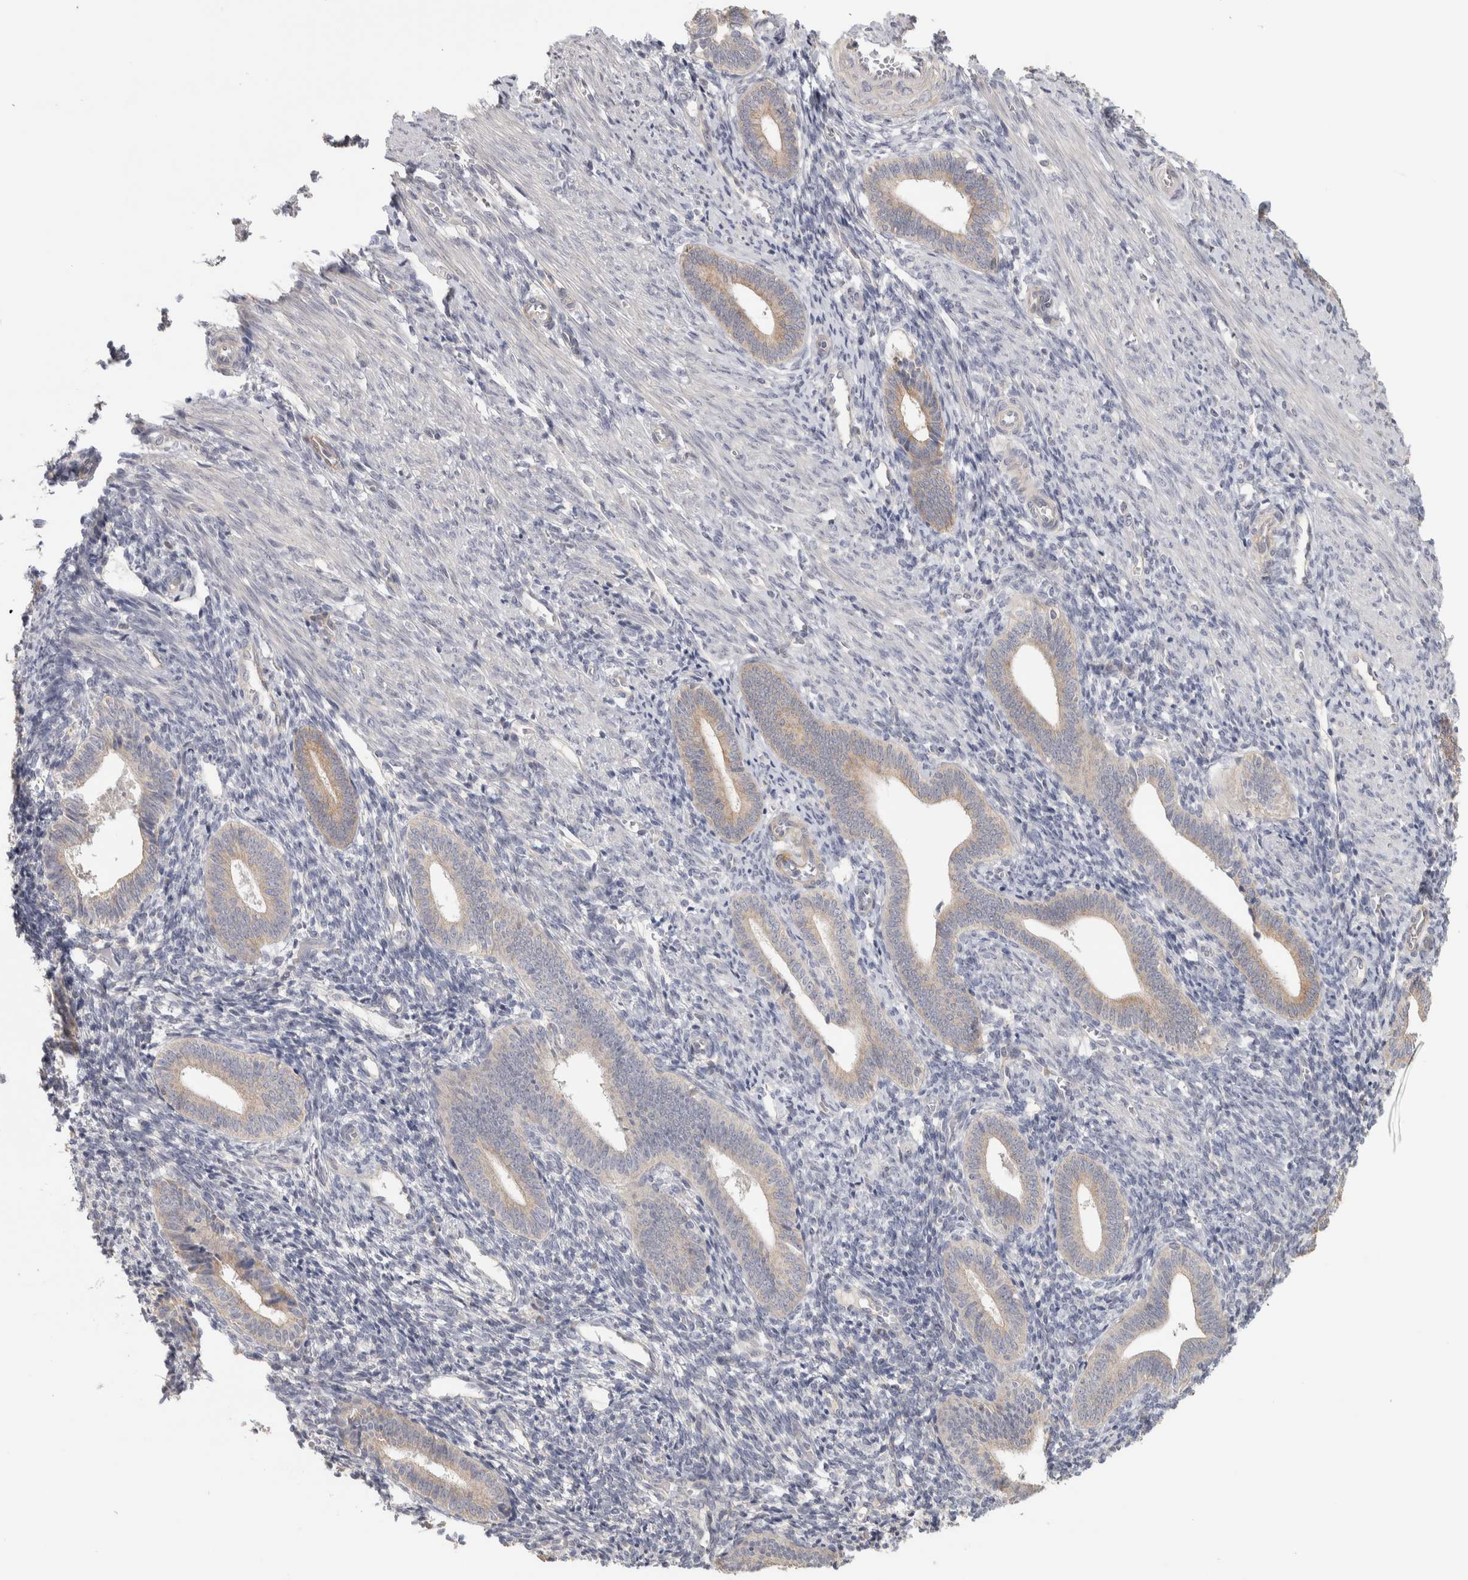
{"staining": {"intensity": "negative", "quantity": "none", "location": "none"}, "tissue": "endometrium", "cell_type": "Cells in endometrial stroma", "image_type": "normal", "snomed": [{"axis": "morphology", "description": "Normal tissue, NOS"}, {"axis": "topography", "description": "Uterus"}, {"axis": "topography", "description": "Endometrium"}], "caption": "A high-resolution photomicrograph shows immunohistochemistry (IHC) staining of normal endometrium, which reveals no significant staining in cells in endometrial stroma.", "gene": "DCXR", "patient": {"sex": "female", "age": 33}}